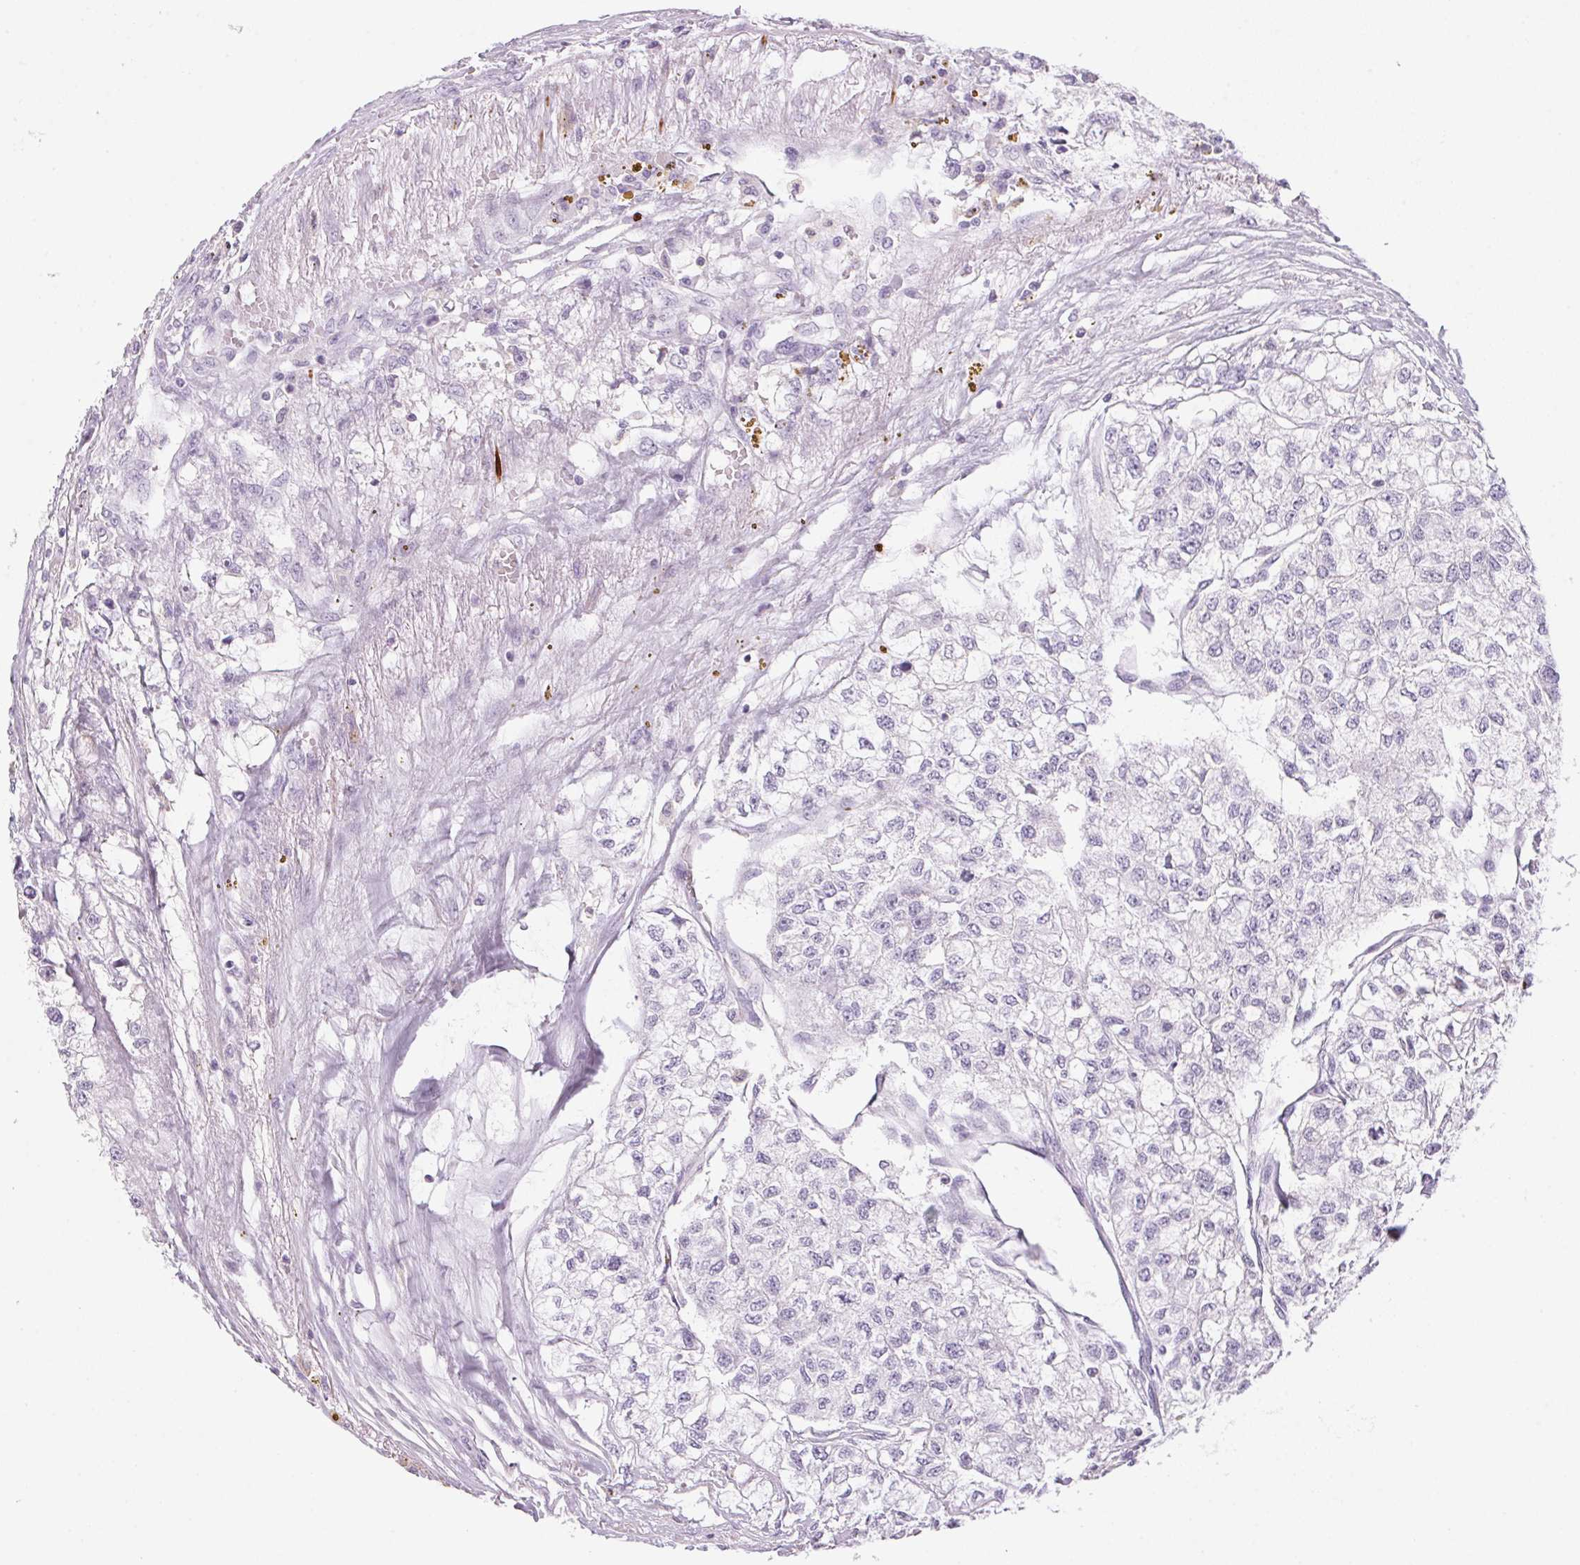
{"staining": {"intensity": "negative", "quantity": "none", "location": "none"}, "tissue": "renal cancer", "cell_type": "Tumor cells", "image_type": "cancer", "snomed": [{"axis": "morphology", "description": "Adenocarcinoma, NOS"}, {"axis": "topography", "description": "Kidney"}], "caption": "Immunohistochemical staining of human adenocarcinoma (renal) shows no significant expression in tumor cells.", "gene": "ECPAS", "patient": {"sex": "male", "age": 56}}